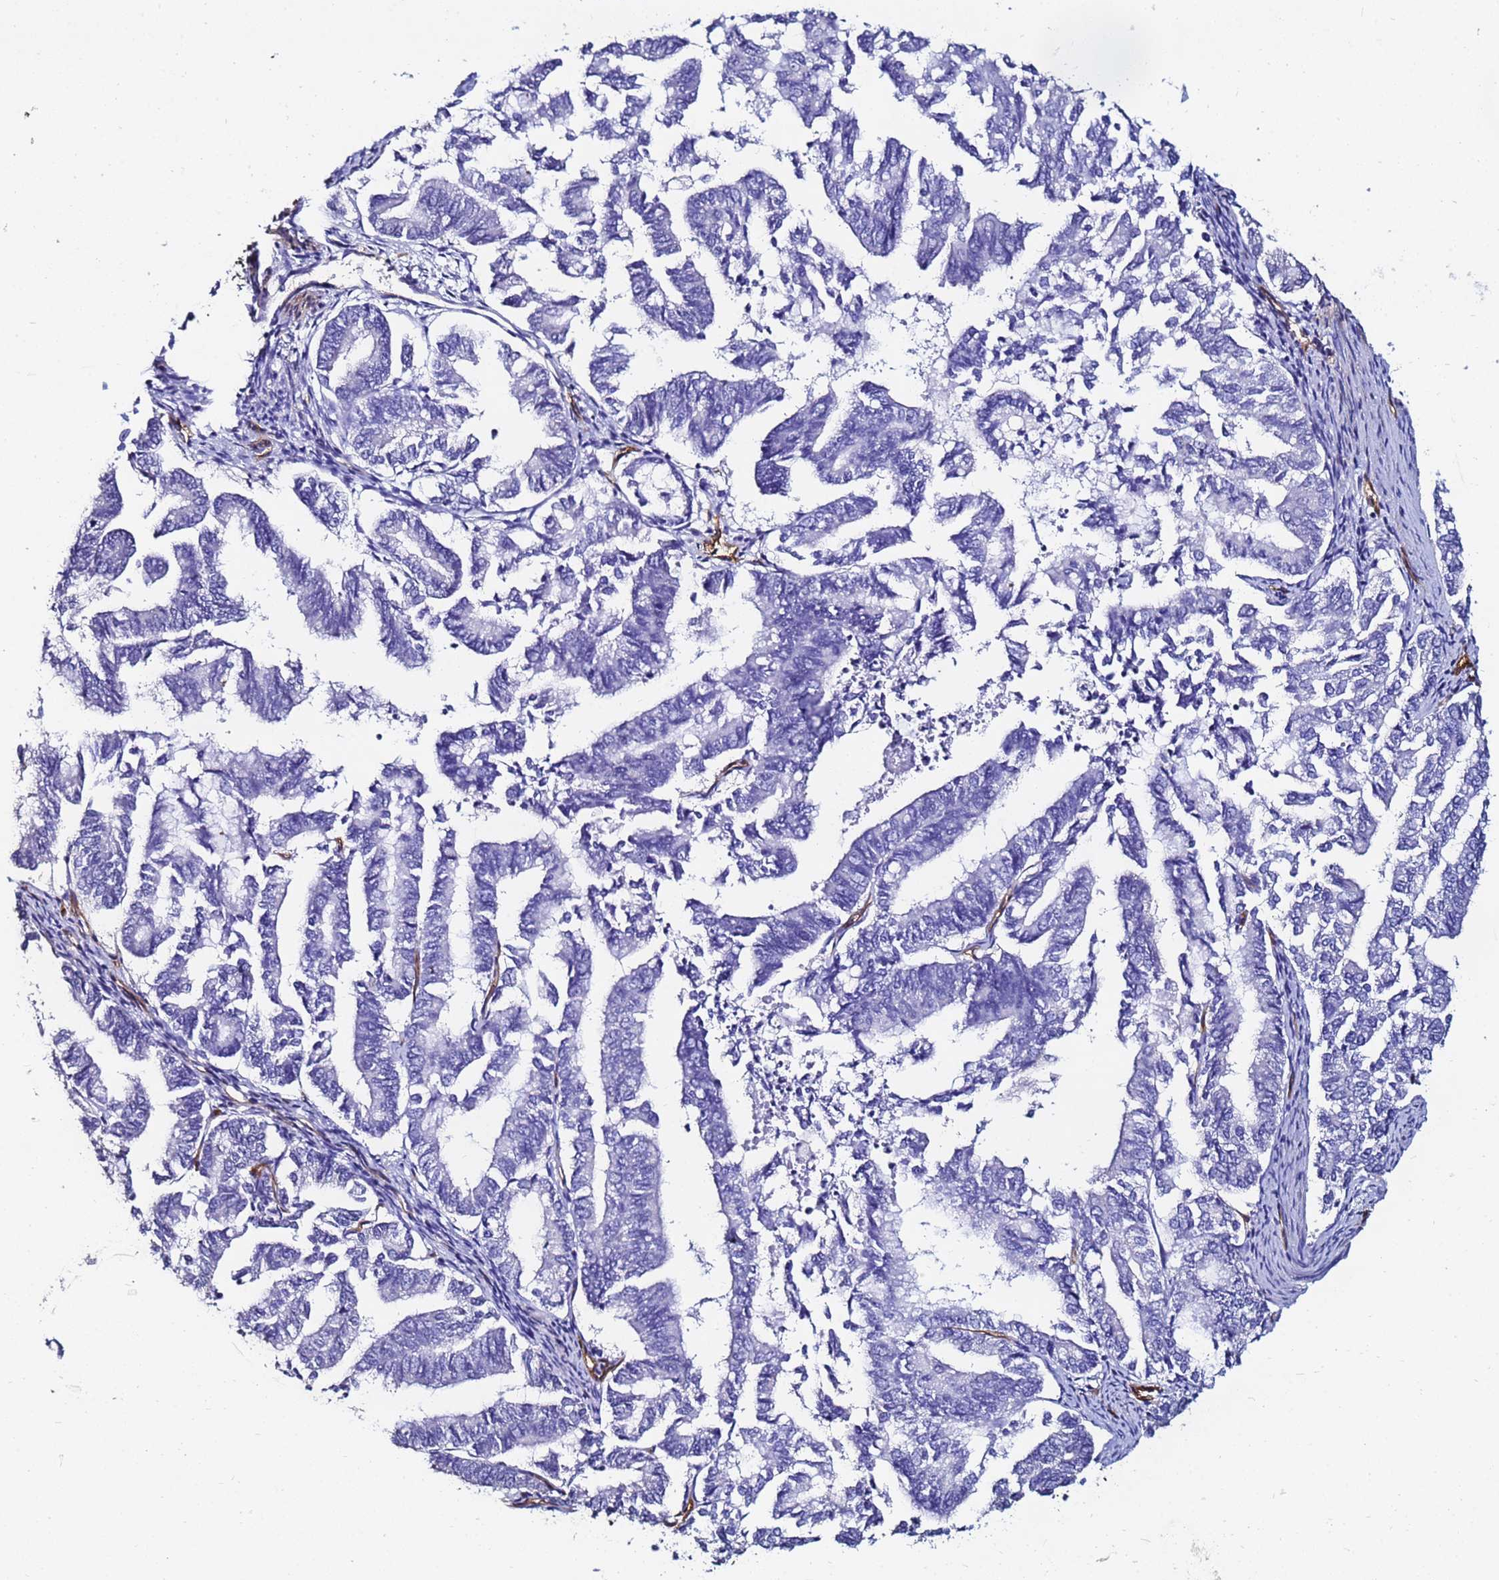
{"staining": {"intensity": "weak", "quantity": "<25%", "location": "cytoplasmic/membranous"}, "tissue": "endometrial cancer", "cell_type": "Tumor cells", "image_type": "cancer", "snomed": [{"axis": "morphology", "description": "Adenocarcinoma, NOS"}, {"axis": "topography", "description": "Endometrium"}], "caption": "Human endometrial adenocarcinoma stained for a protein using IHC shows no expression in tumor cells.", "gene": "DEFB104A", "patient": {"sex": "female", "age": 79}}